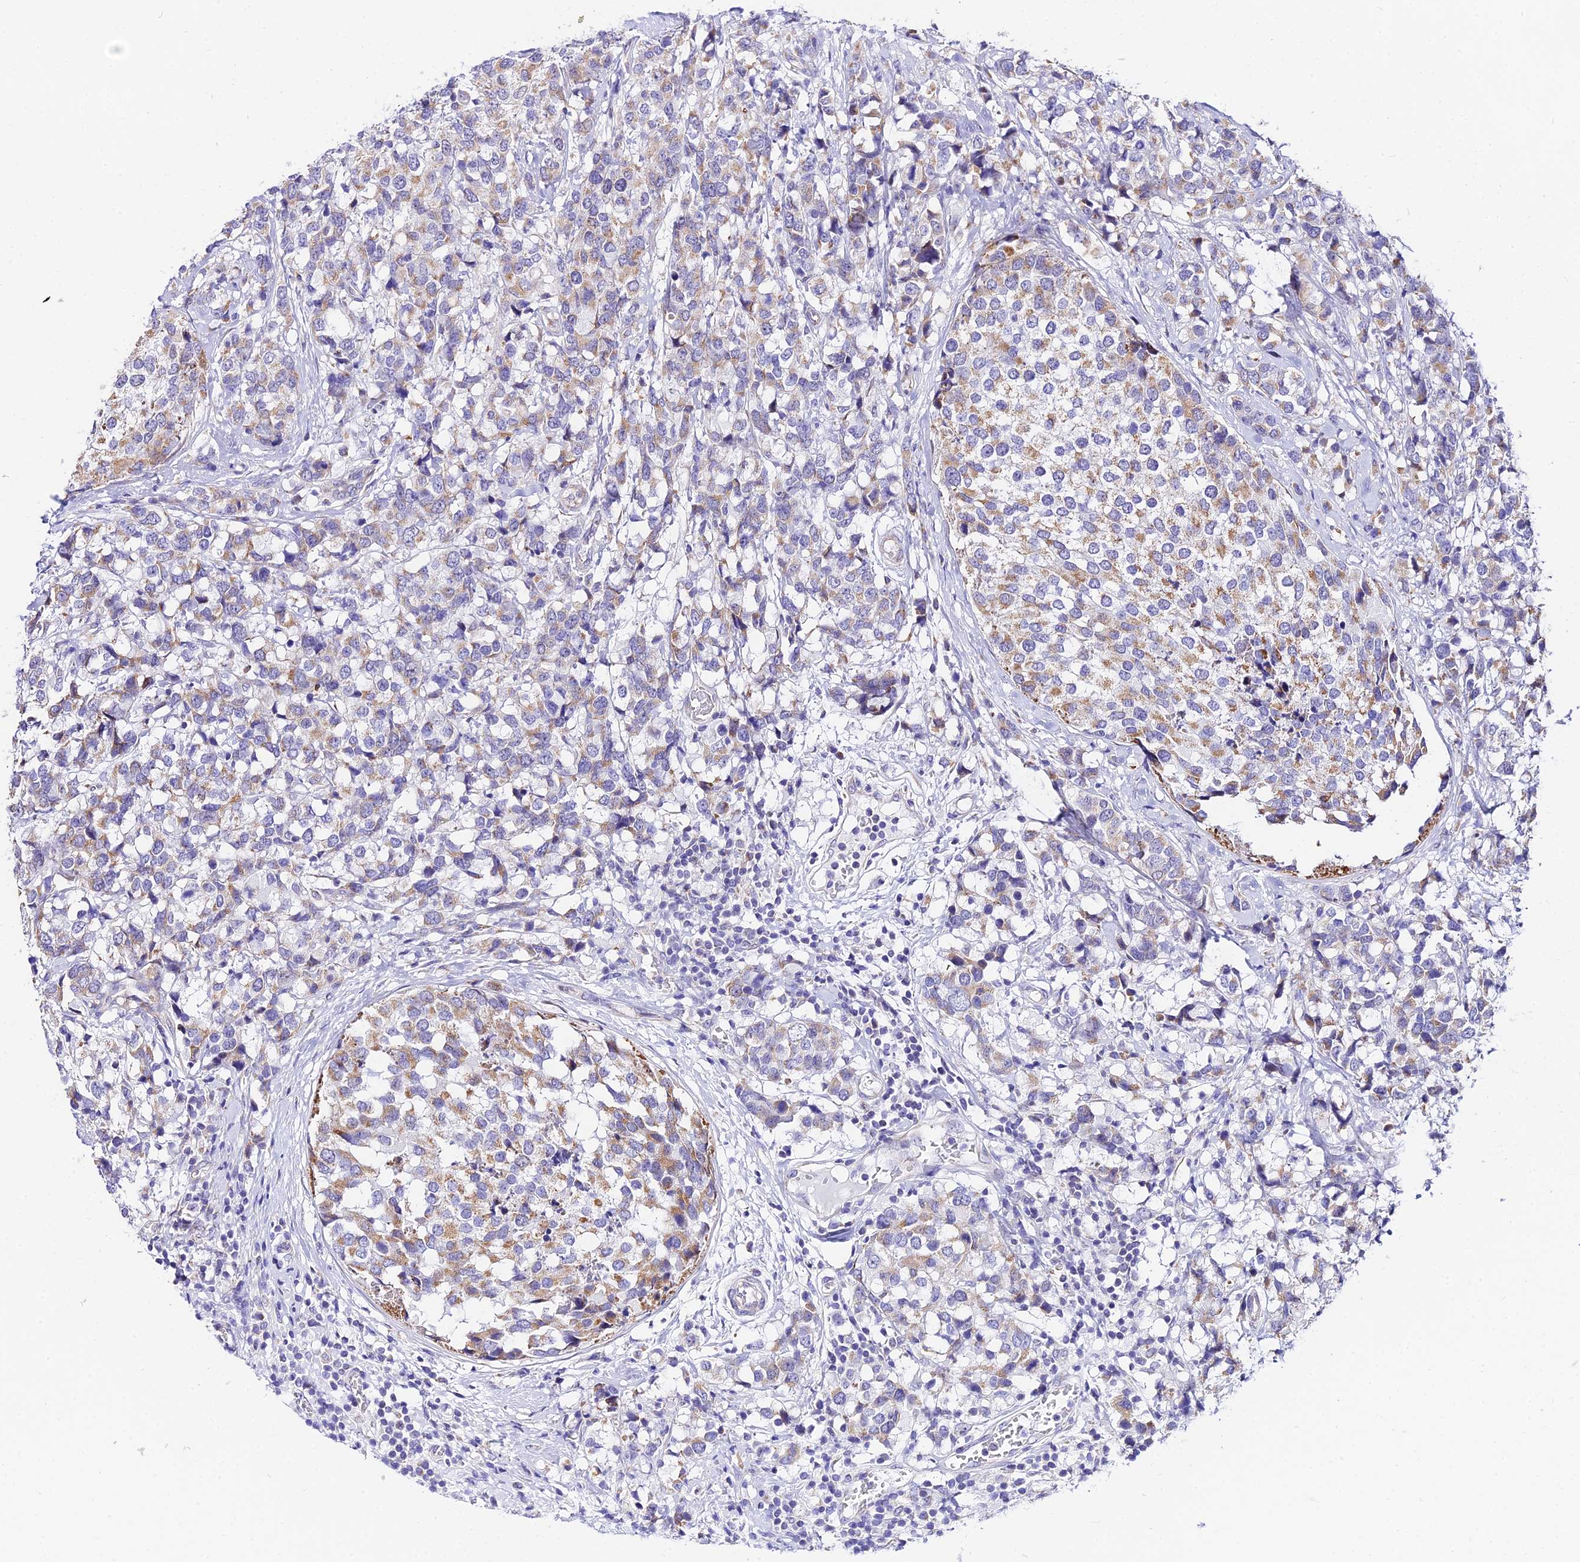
{"staining": {"intensity": "moderate", "quantity": "25%-75%", "location": "cytoplasmic/membranous"}, "tissue": "breast cancer", "cell_type": "Tumor cells", "image_type": "cancer", "snomed": [{"axis": "morphology", "description": "Lobular carcinoma"}, {"axis": "topography", "description": "Breast"}], "caption": "Breast cancer tissue displays moderate cytoplasmic/membranous staining in approximately 25%-75% of tumor cells, visualized by immunohistochemistry.", "gene": "ATP5PB", "patient": {"sex": "female", "age": 59}}